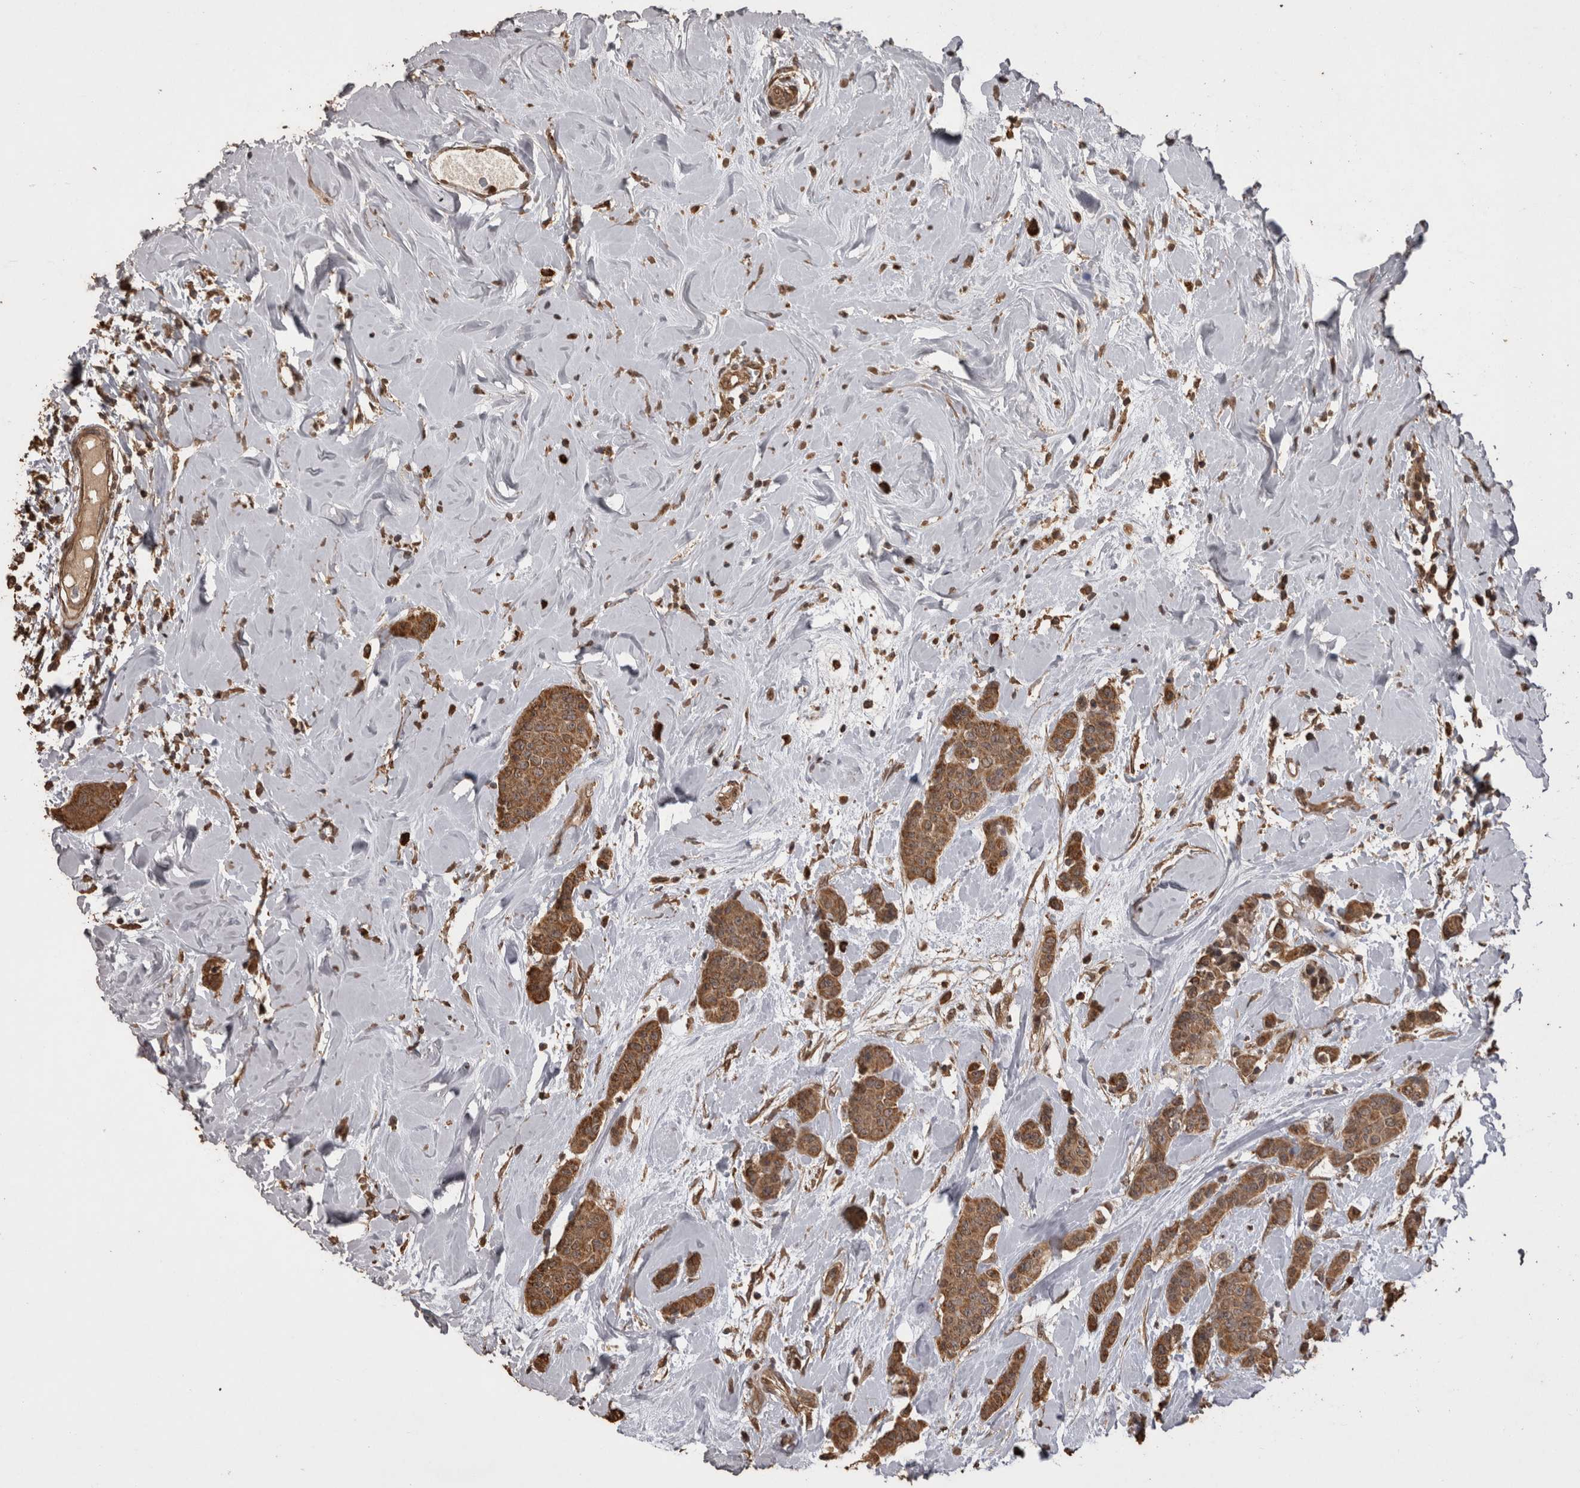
{"staining": {"intensity": "moderate", "quantity": ">75%", "location": "cytoplasmic/membranous"}, "tissue": "breast cancer", "cell_type": "Tumor cells", "image_type": "cancer", "snomed": [{"axis": "morphology", "description": "Normal tissue, NOS"}, {"axis": "morphology", "description": "Duct carcinoma"}, {"axis": "topography", "description": "Breast"}], "caption": "This is a micrograph of immunohistochemistry (IHC) staining of intraductal carcinoma (breast), which shows moderate positivity in the cytoplasmic/membranous of tumor cells.", "gene": "SOCS5", "patient": {"sex": "female", "age": 40}}